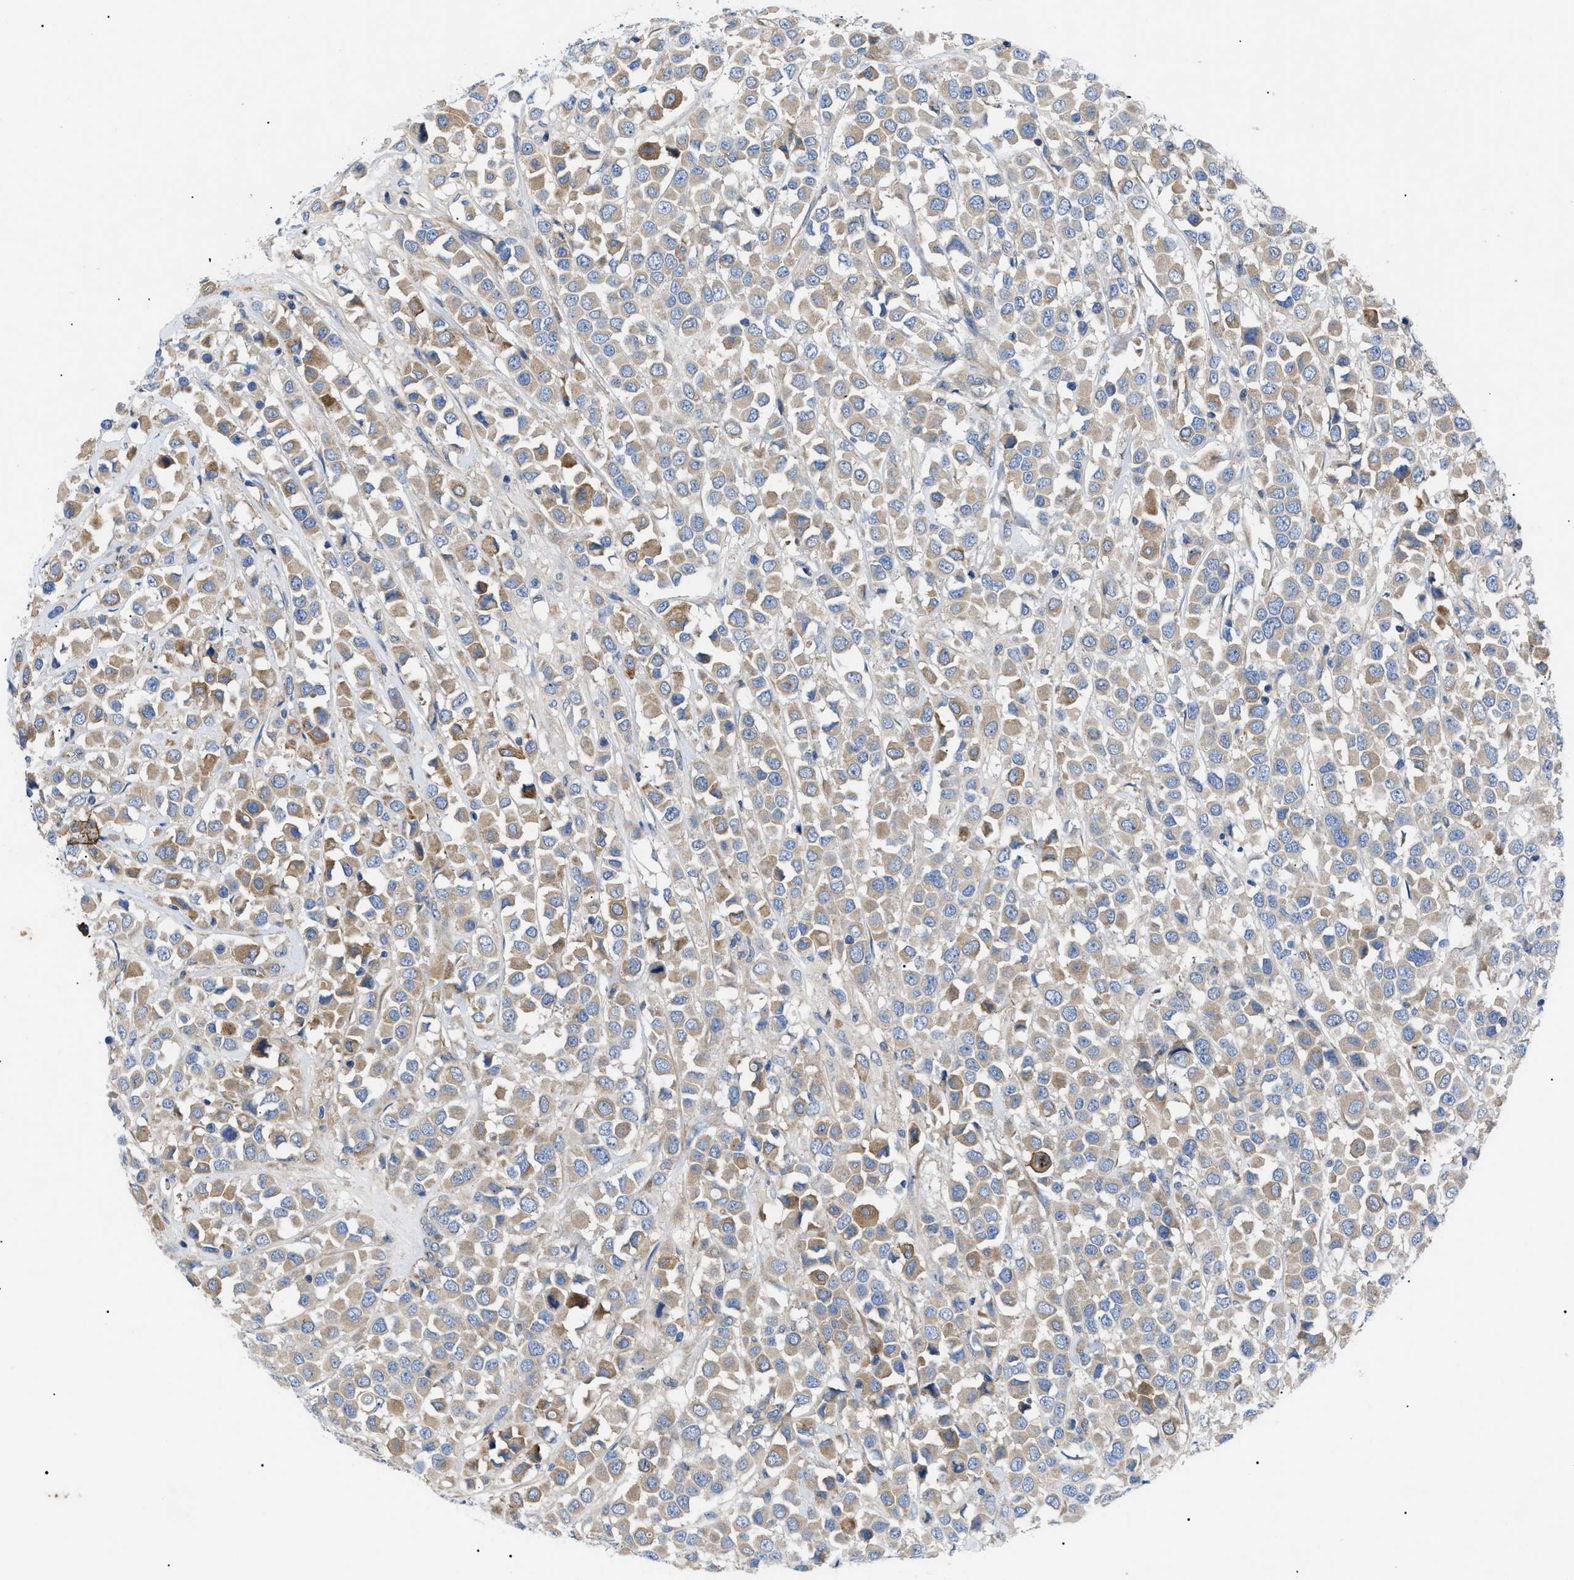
{"staining": {"intensity": "moderate", "quantity": "25%-75%", "location": "cytoplasmic/membranous"}, "tissue": "breast cancer", "cell_type": "Tumor cells", "image_type": "cancer", "snomed": [{"axis": "morphology", "description": "Duct carcinoma"}, {"axis": "topography", "description": "Breast"}], "caption": "Immunohistochemical staining of human breast cancer displays medium levels of moderate cytoplasmic/membranous expression in approximately 25%-75% of tumor cells.", "gene": "HSPB8", "patient": {"sex": "female", "age": 61}}